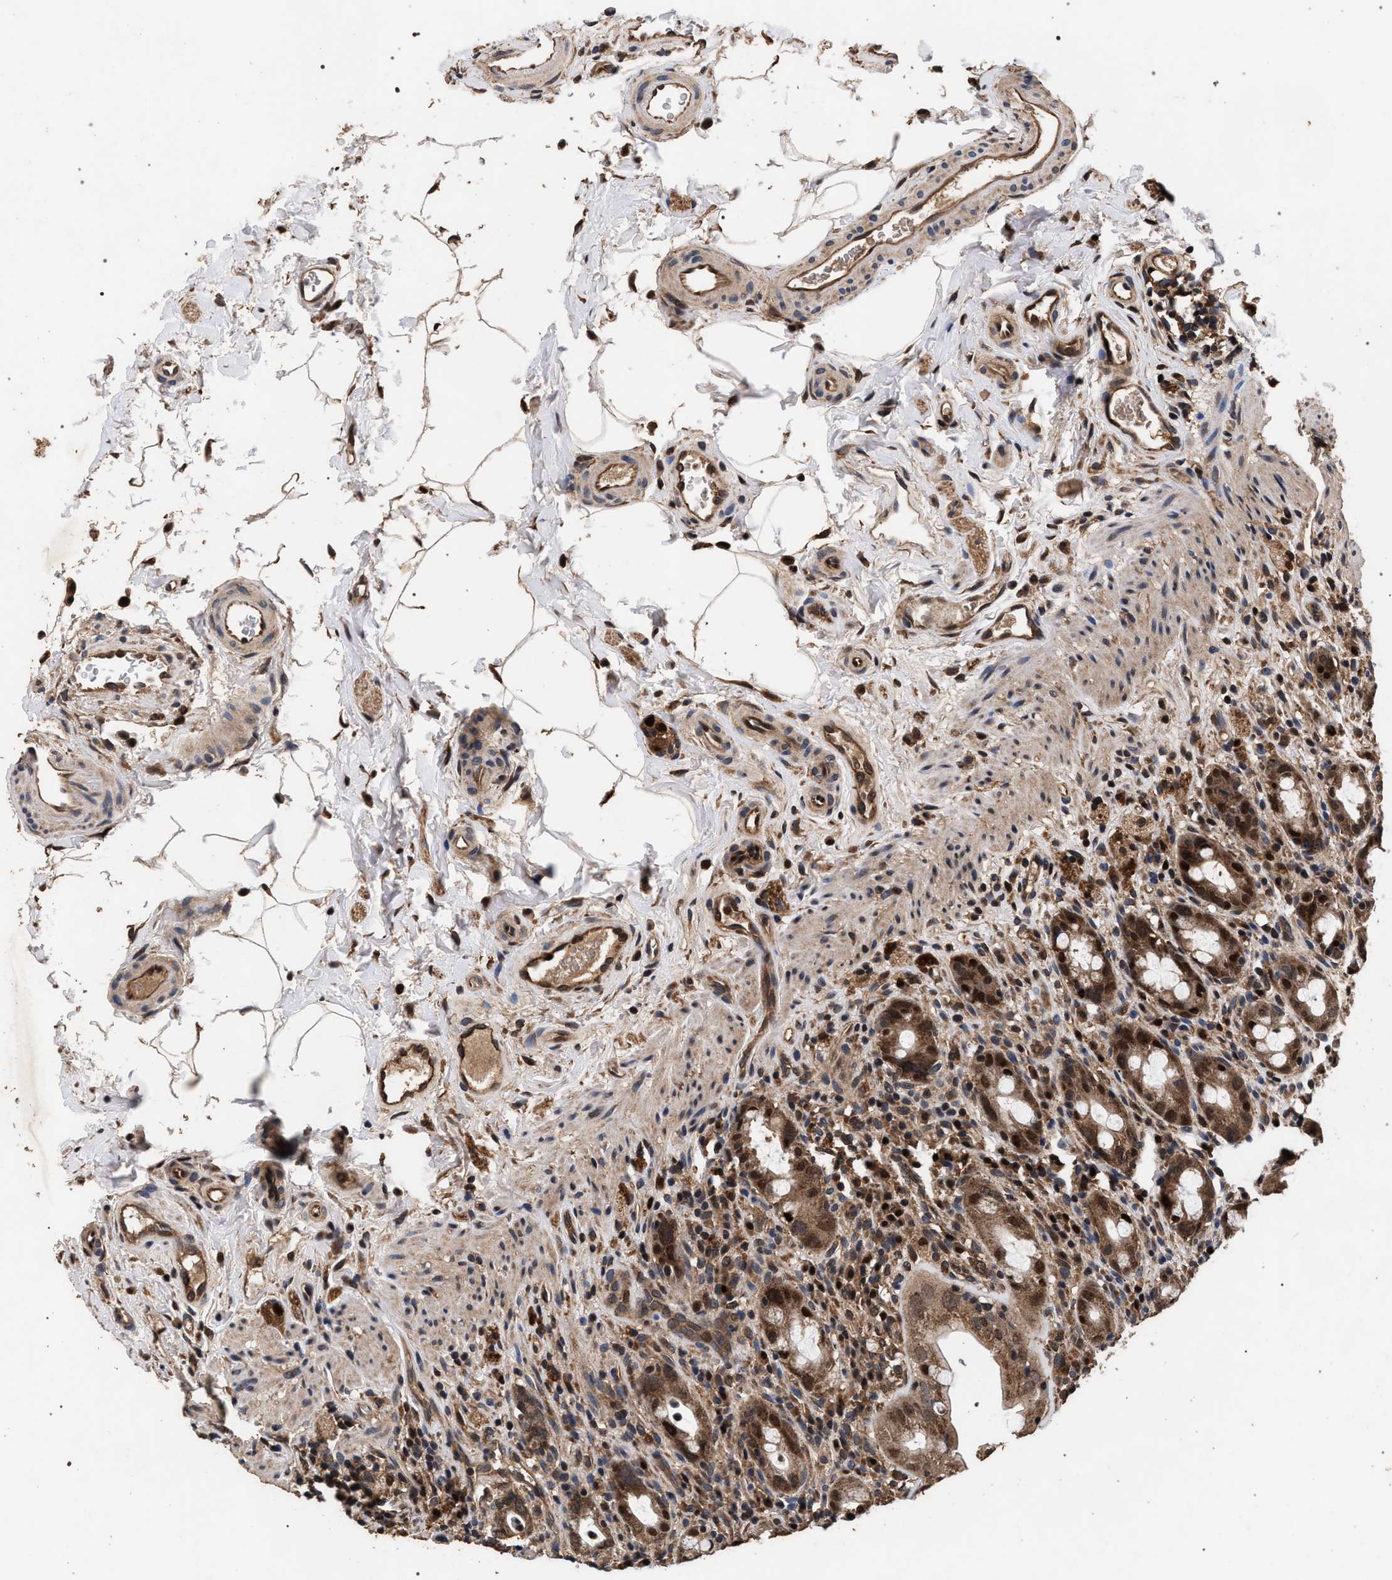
{"staining": {"intensity": "strong", "quantity": ">75%", "location": "cytoplasmic/membranous,nuclear"}, "tissue": "rectum", "cell_type": "Glandular cells", "image_type": "normal", "snomed": [{"axis": "morphology", "description": "Normal tissue, NOS"}, {"axis": "topography", "description": "Rectum"}], "caption": "An immunohistochemistry (IHC) micrograph of normal tissue is shown. Protein staining in brown highlights strong cytoplasmic/membranous,nuclear positivity in rectum within glandular cells. (Brightfield microscopy of DAB IHC at high magnification).", "gene": "ACOX1", "patient": {"sex": "male", "age": 44}}